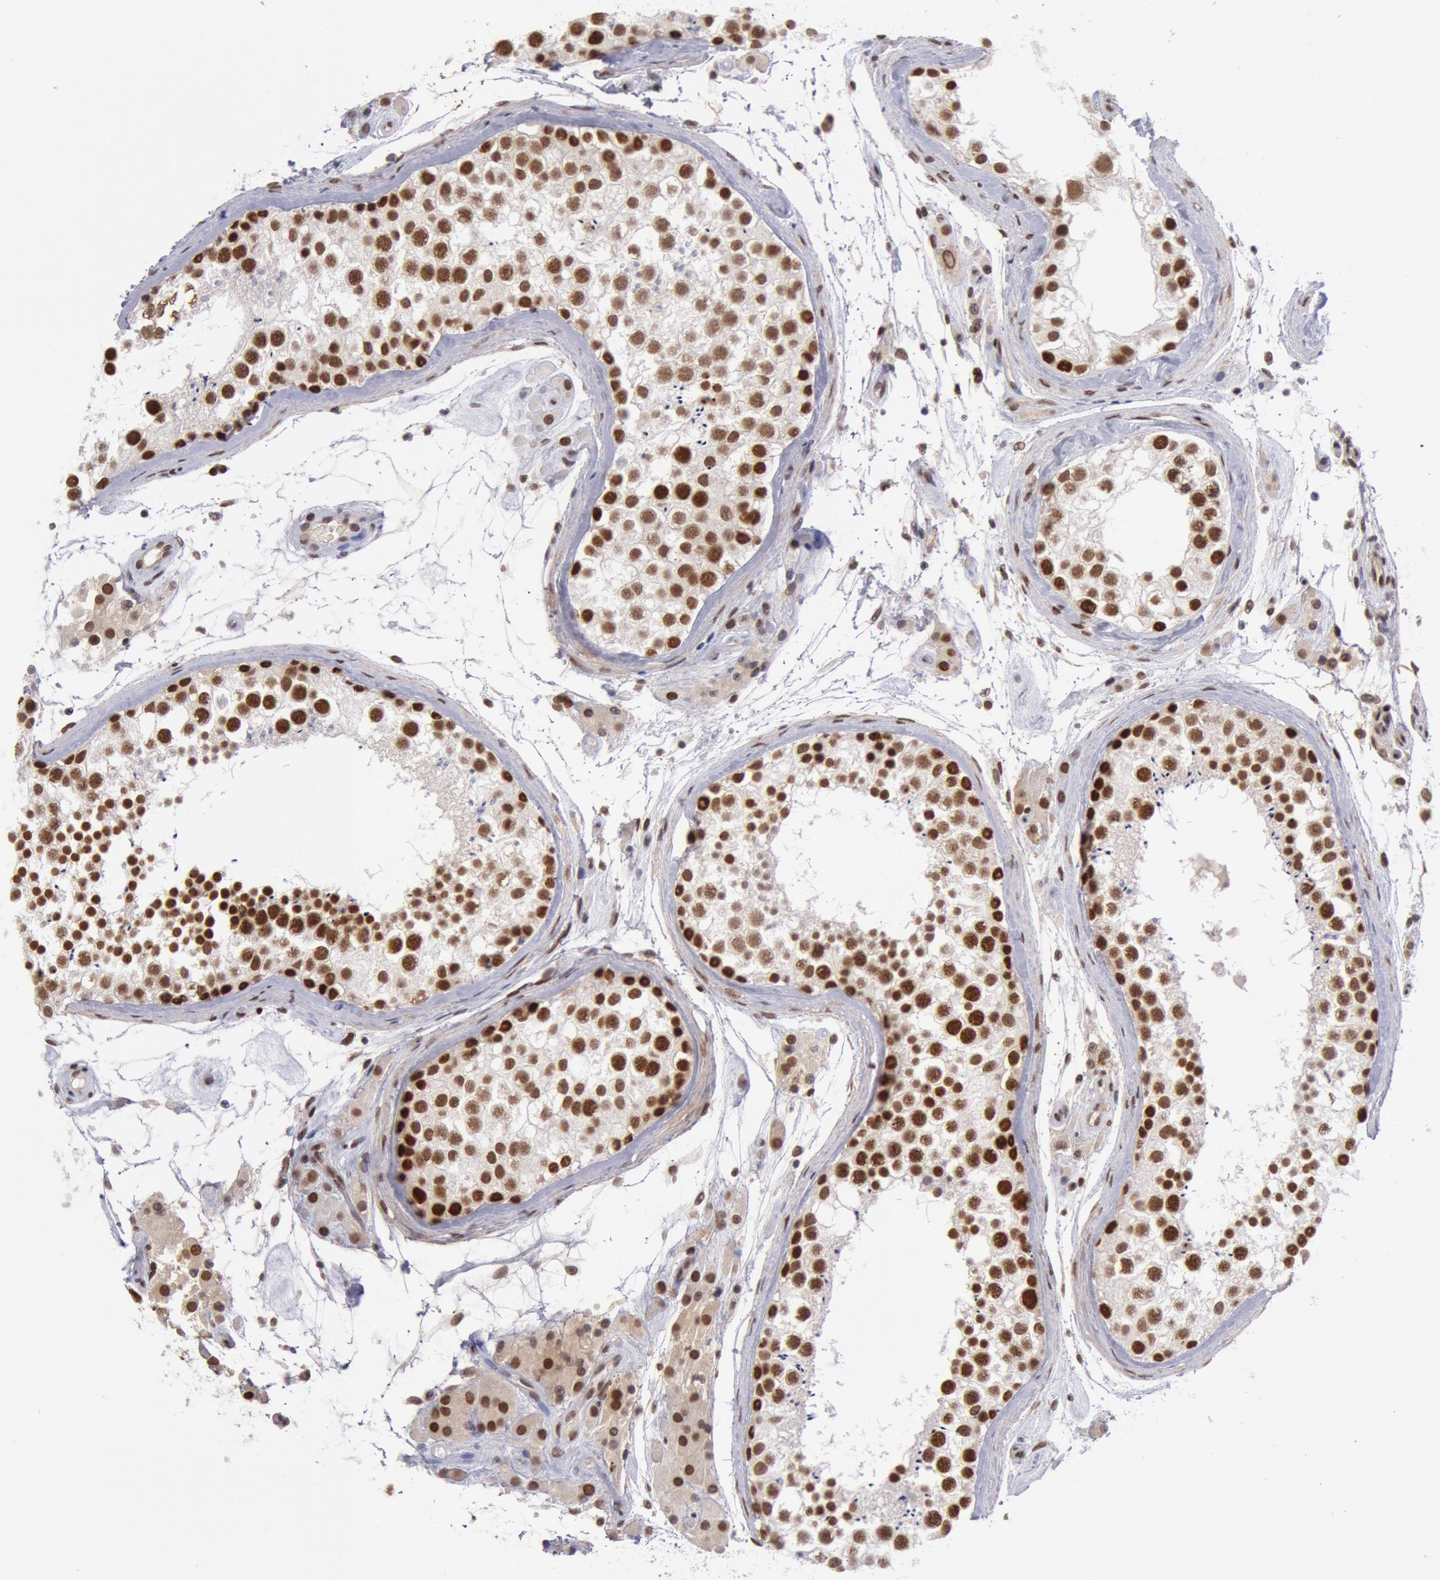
{"staining": {"intensity": "strong", "quantity": ">75%", "location": "nuclear"}, "tissue": "testis", "cell_type": "Cells in seminiferous ducts", "image_type": "normal", "snomed": [{"axis": "morphology", "description": "Normal tissue, NOS"}, {"axis": "topography", "description": "Testis"}], "caption": "Immunohistochemical staining of benign testis reveals high levels of strong nuclear expression in about >75% of cells in seminiferous ducts. Immunohistochemistry stains the protein in brown and the nuclei are stained blue.", "gene": "CDKN2B", "patient": {"sex": "male", "age": 46}}